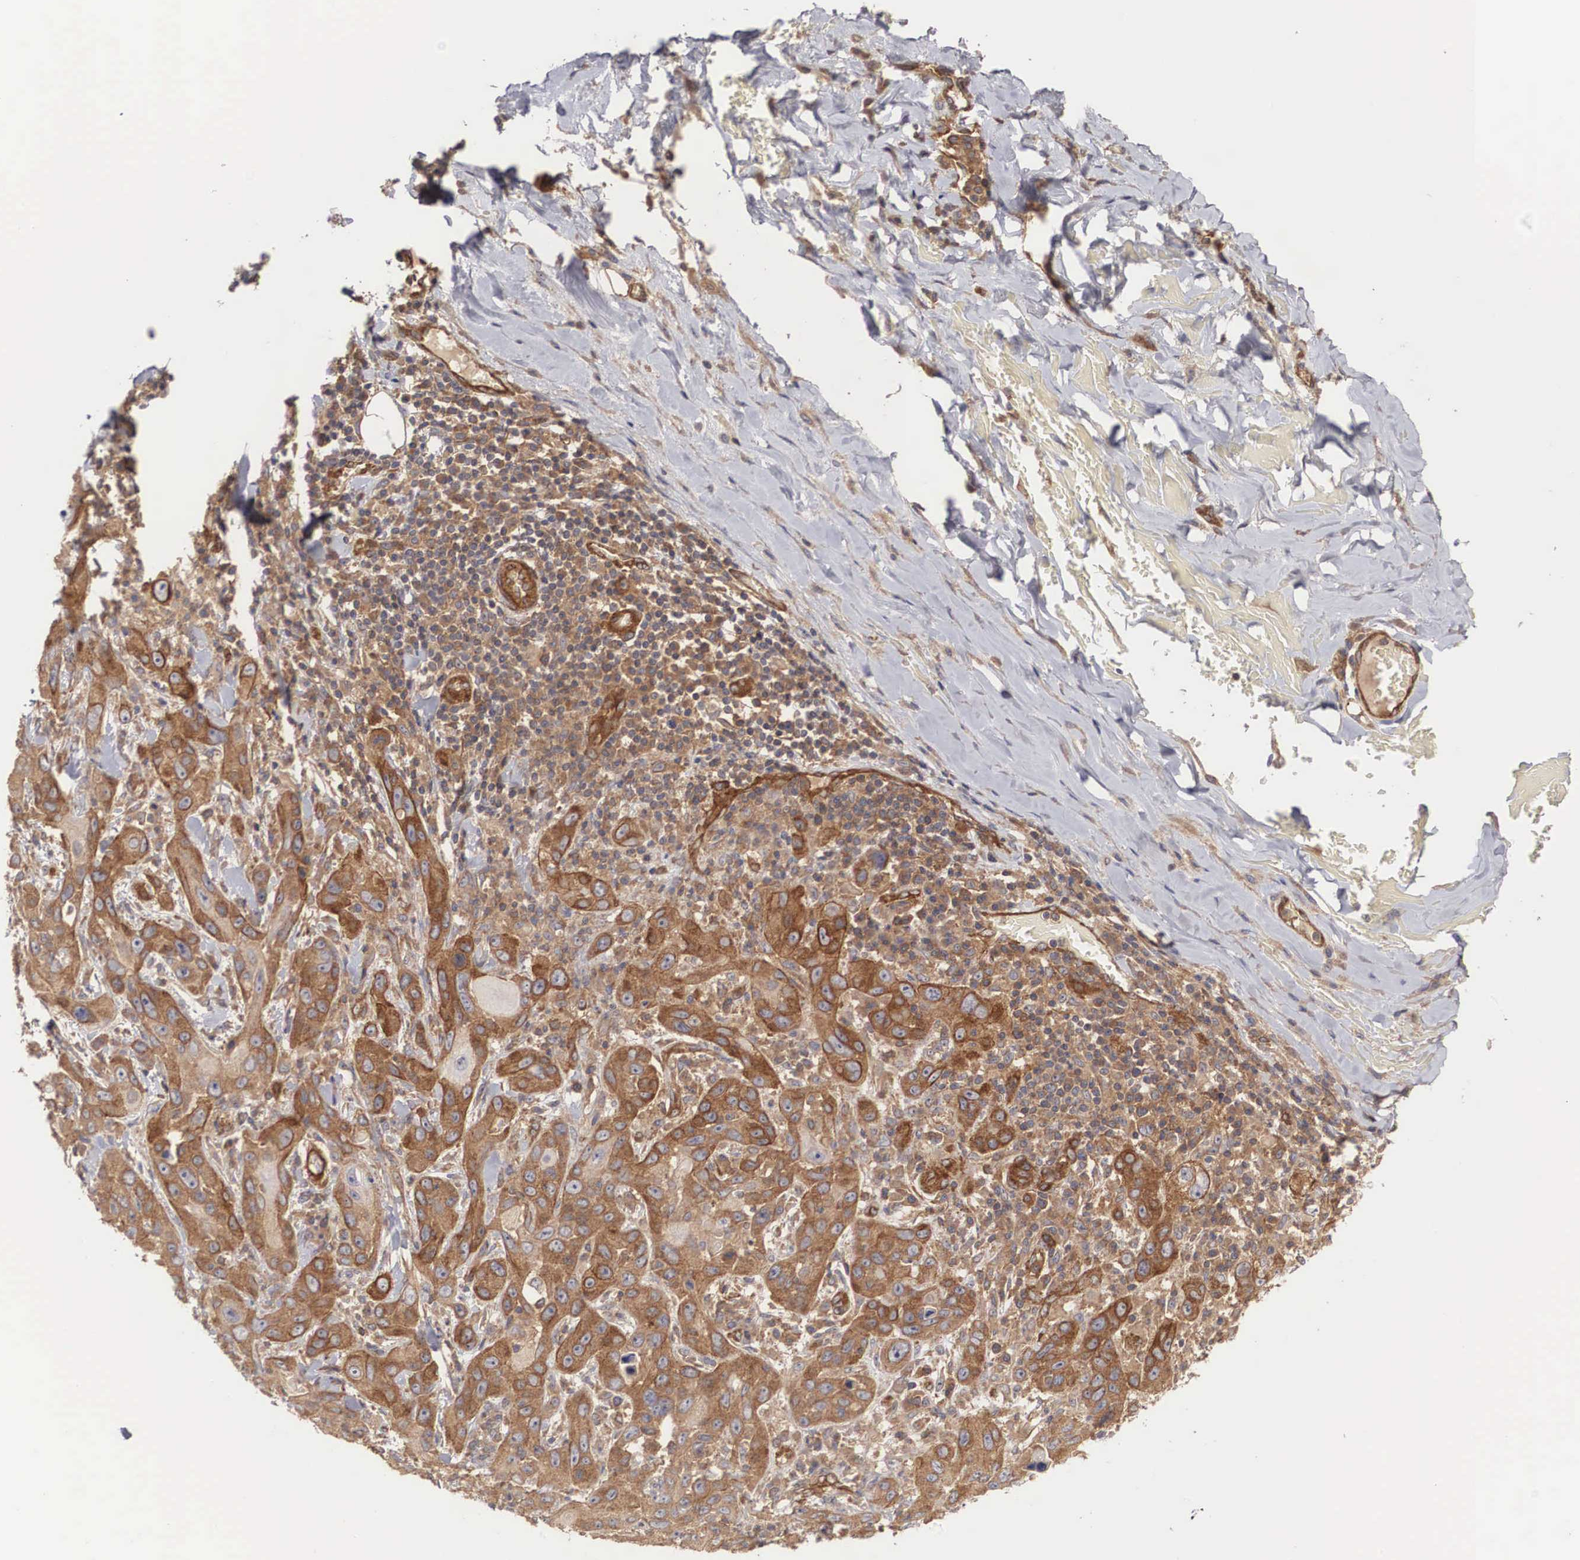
{"staining": {"intensity": "strong", "quantity": ">75%", "location": "cytoplasmic/membranous"}, "tissue": "skin cancer", "cell_type": "Tumor cells", "image_type": "cancer", "snomed": [{"axis": "morphology", "description": "Squamous cell carcinoma, NOS"}, {"axis": "topography", "description": "Skin"}], "caption": "IHC of human skin squamous cell carcinoma demonstrates high levels of strong cytoplasmic/membranous positivity in about >75% of tumor cells. Immunohistochemistry (ihc) stains the protein in brown and the nuclei are stained blue.", "gene": "ARMCX4", "patient": {"sex": "male", "age": 84}}